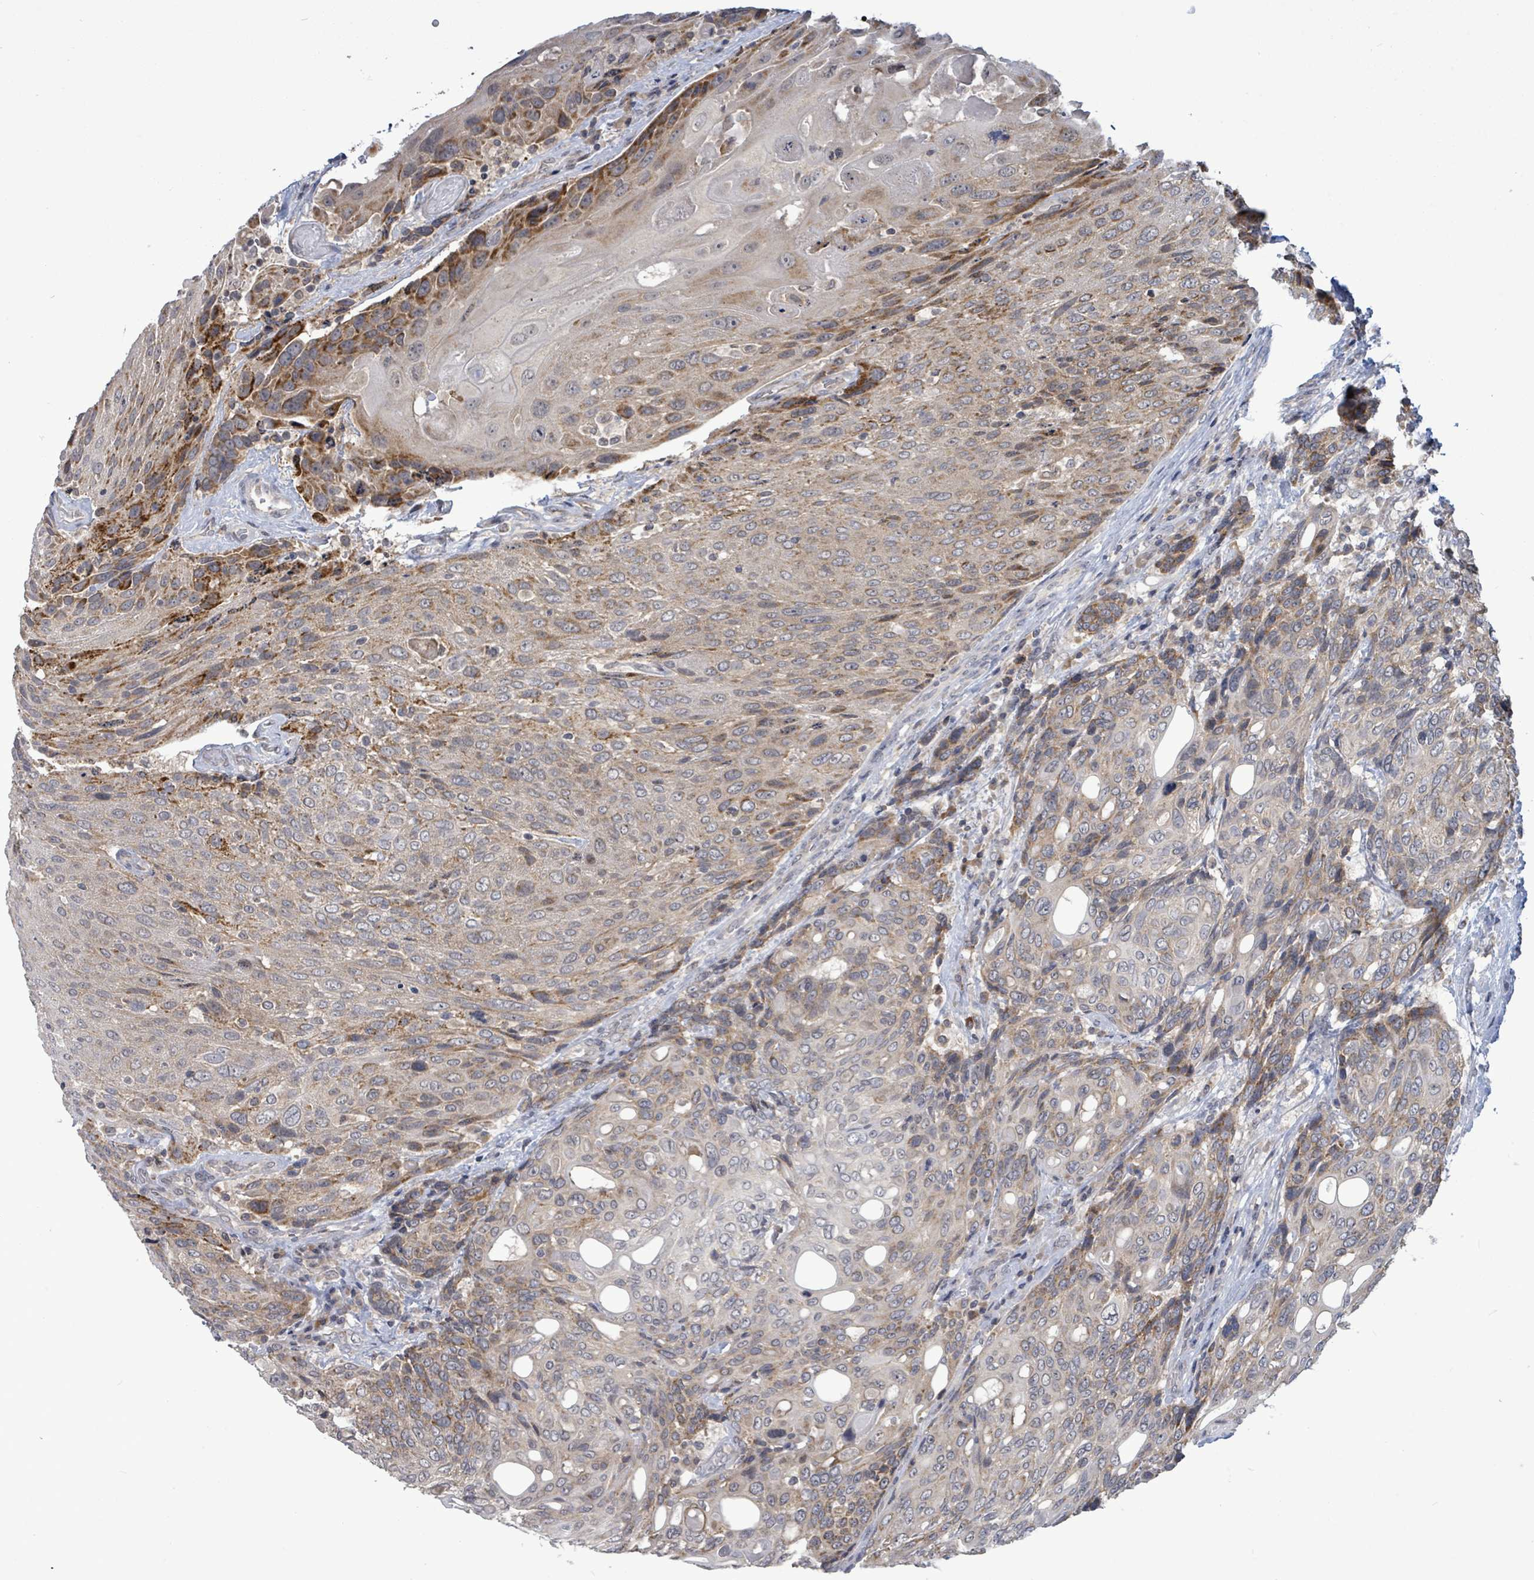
{"staining": {"intensity": "moderate", "quantity": "25%-75%", "location": "cytoplasmic/membranous"}, "tissue": "urothelial cancer", "cell_type": "Tumor cells", "image_type": "cancer", "snomed": [{"axis": "morphology", "description": "Urothelial carcinoma, High grade"}, {"axis": "topography", "description": "Urinary bladder"}], "caption": "Immunohistochemical staining of human high-grade urothelial carcinoma shows medium levels of moderate cytoplasmic/membranous protein staining in about 25%-75% of tumor cells.", "gene": "COQ10B", "patient": {"sex": "female", "age": 70}}